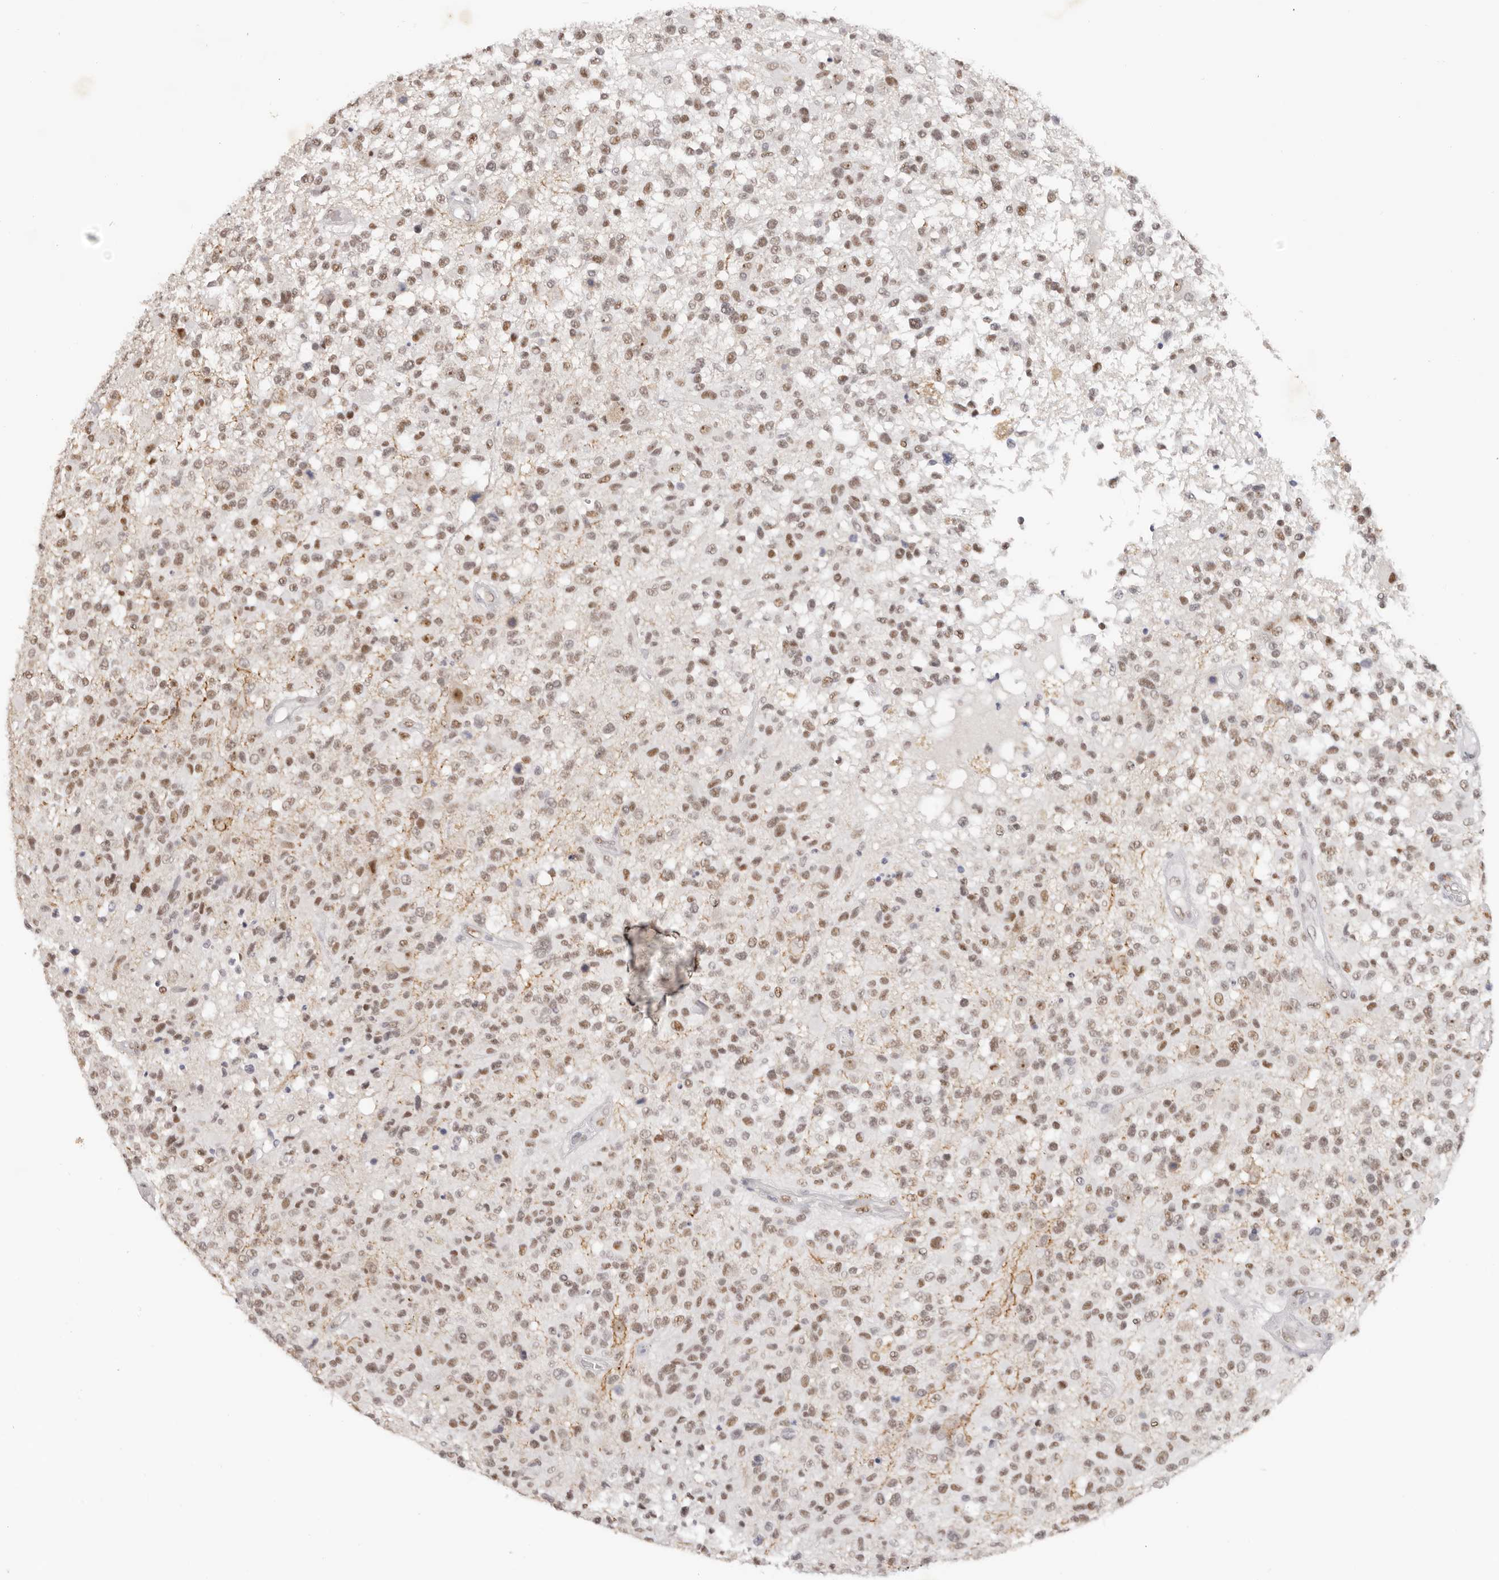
{"staining": {"intensity": "moderate", "quantity": ">75%", "location": "nuclear"}, "tissue": "glioma", "cell_type": "Tumor cells", "image_type": "cancer", "snomed": [{"axis": "morphology", "description": "Glioma, malignant, High grade"}, {"axis": "morphology", "description": "Glioblastoma, NOS"}, {"axis": "topography", "description": "Brain"}], "caption": "A brown stain labels moderate nuclear positivity of a protein in human glioblastoma tumor cells.", "gene": "LARP7", "patient": {"sex": "male", "age": 60}}